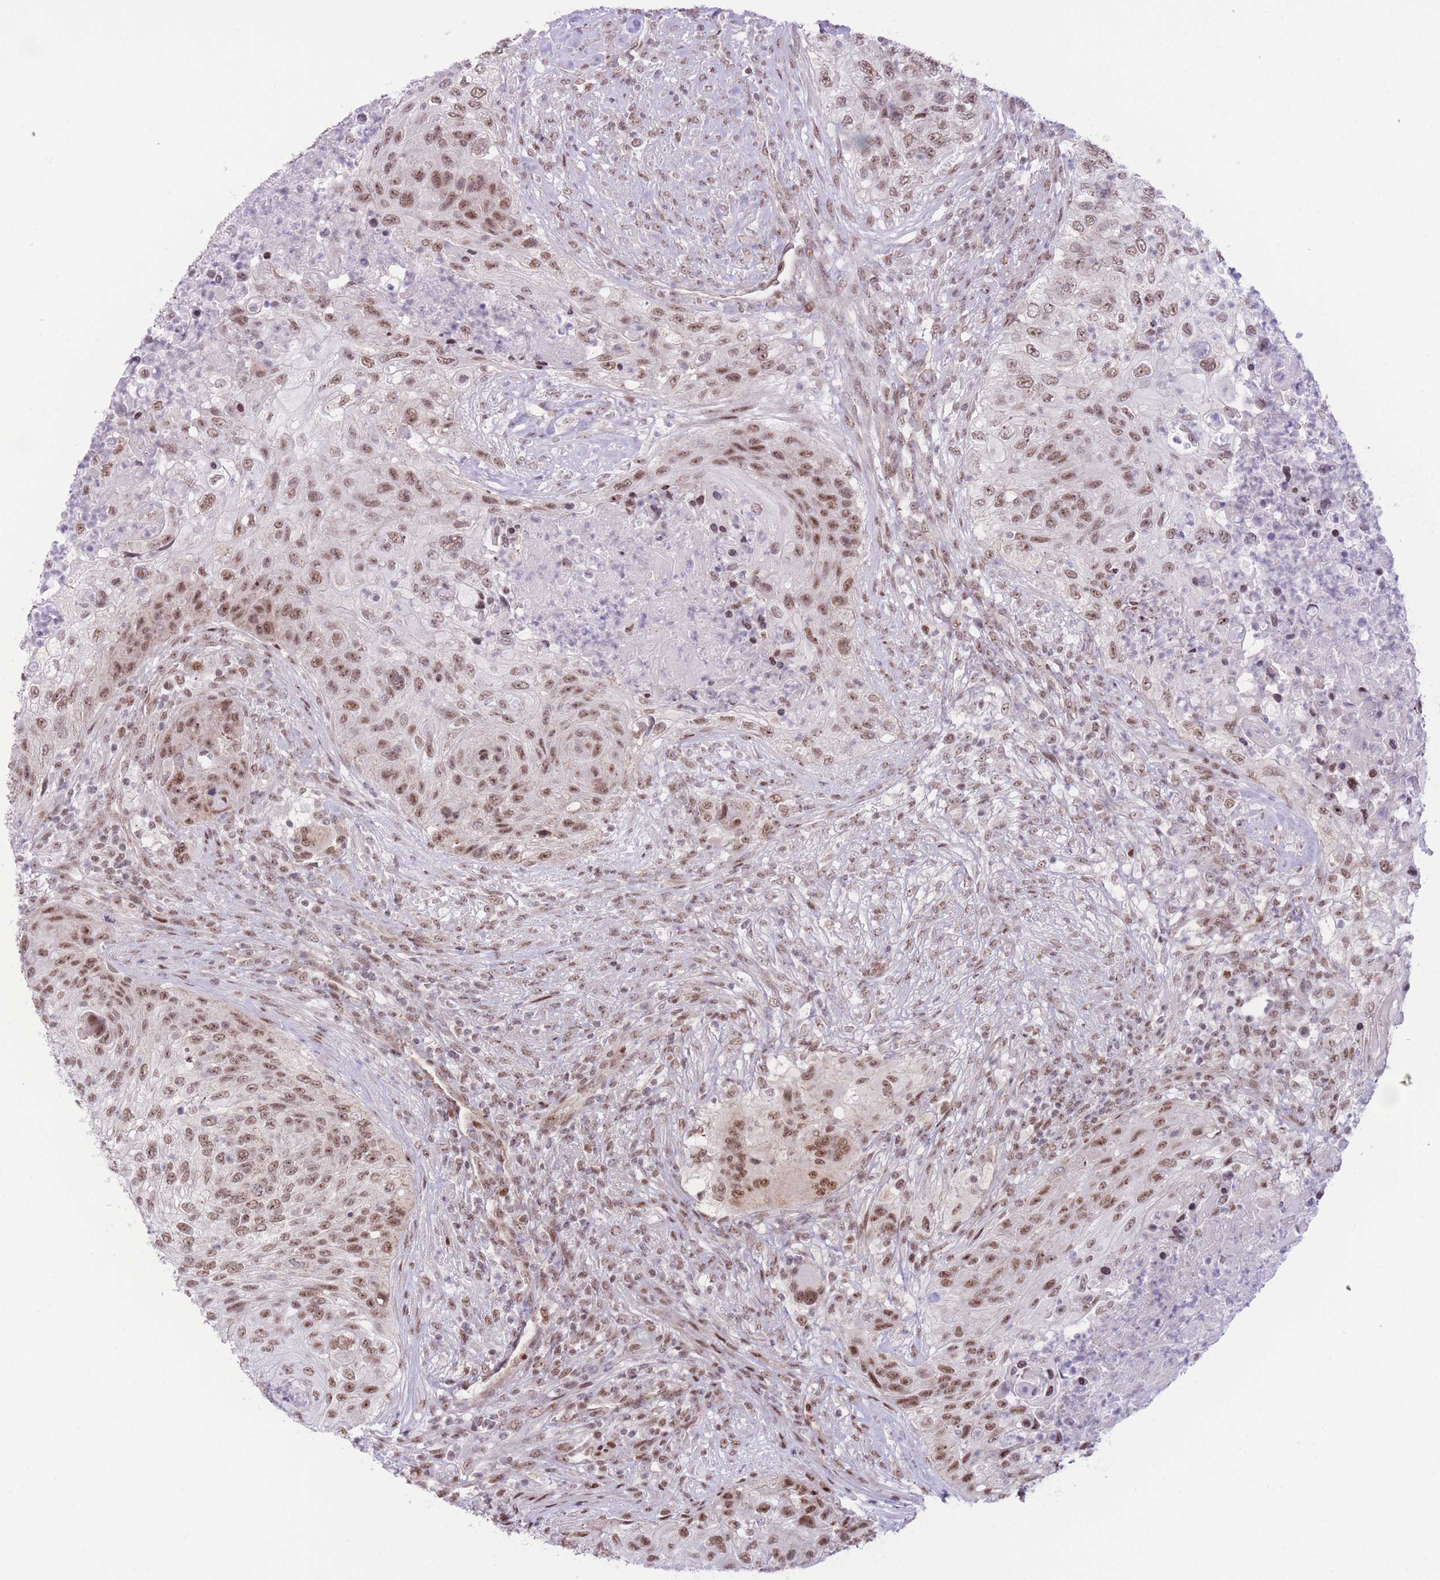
{"staining": {"intensity": "moderate", "quantity": ">75%", "location": "nuclear"}, "tissue": "urothelial cancer", "cell_type": "Tumor cells", "image_type": "cancer", "snomed": [{"axis": "morphology", "description": "Urothelial carcinoma, High grade"}, {"axis": "topography", "description": "Urinary bladder"}], "caption": "Immunohistochemical staining of urothelial cancer shows medium levels of moderate nuclear protein expression in approximately >75% of tumor cells.", "gene": "PCIF1", "patient": {"sex": "female", "age": 60}}